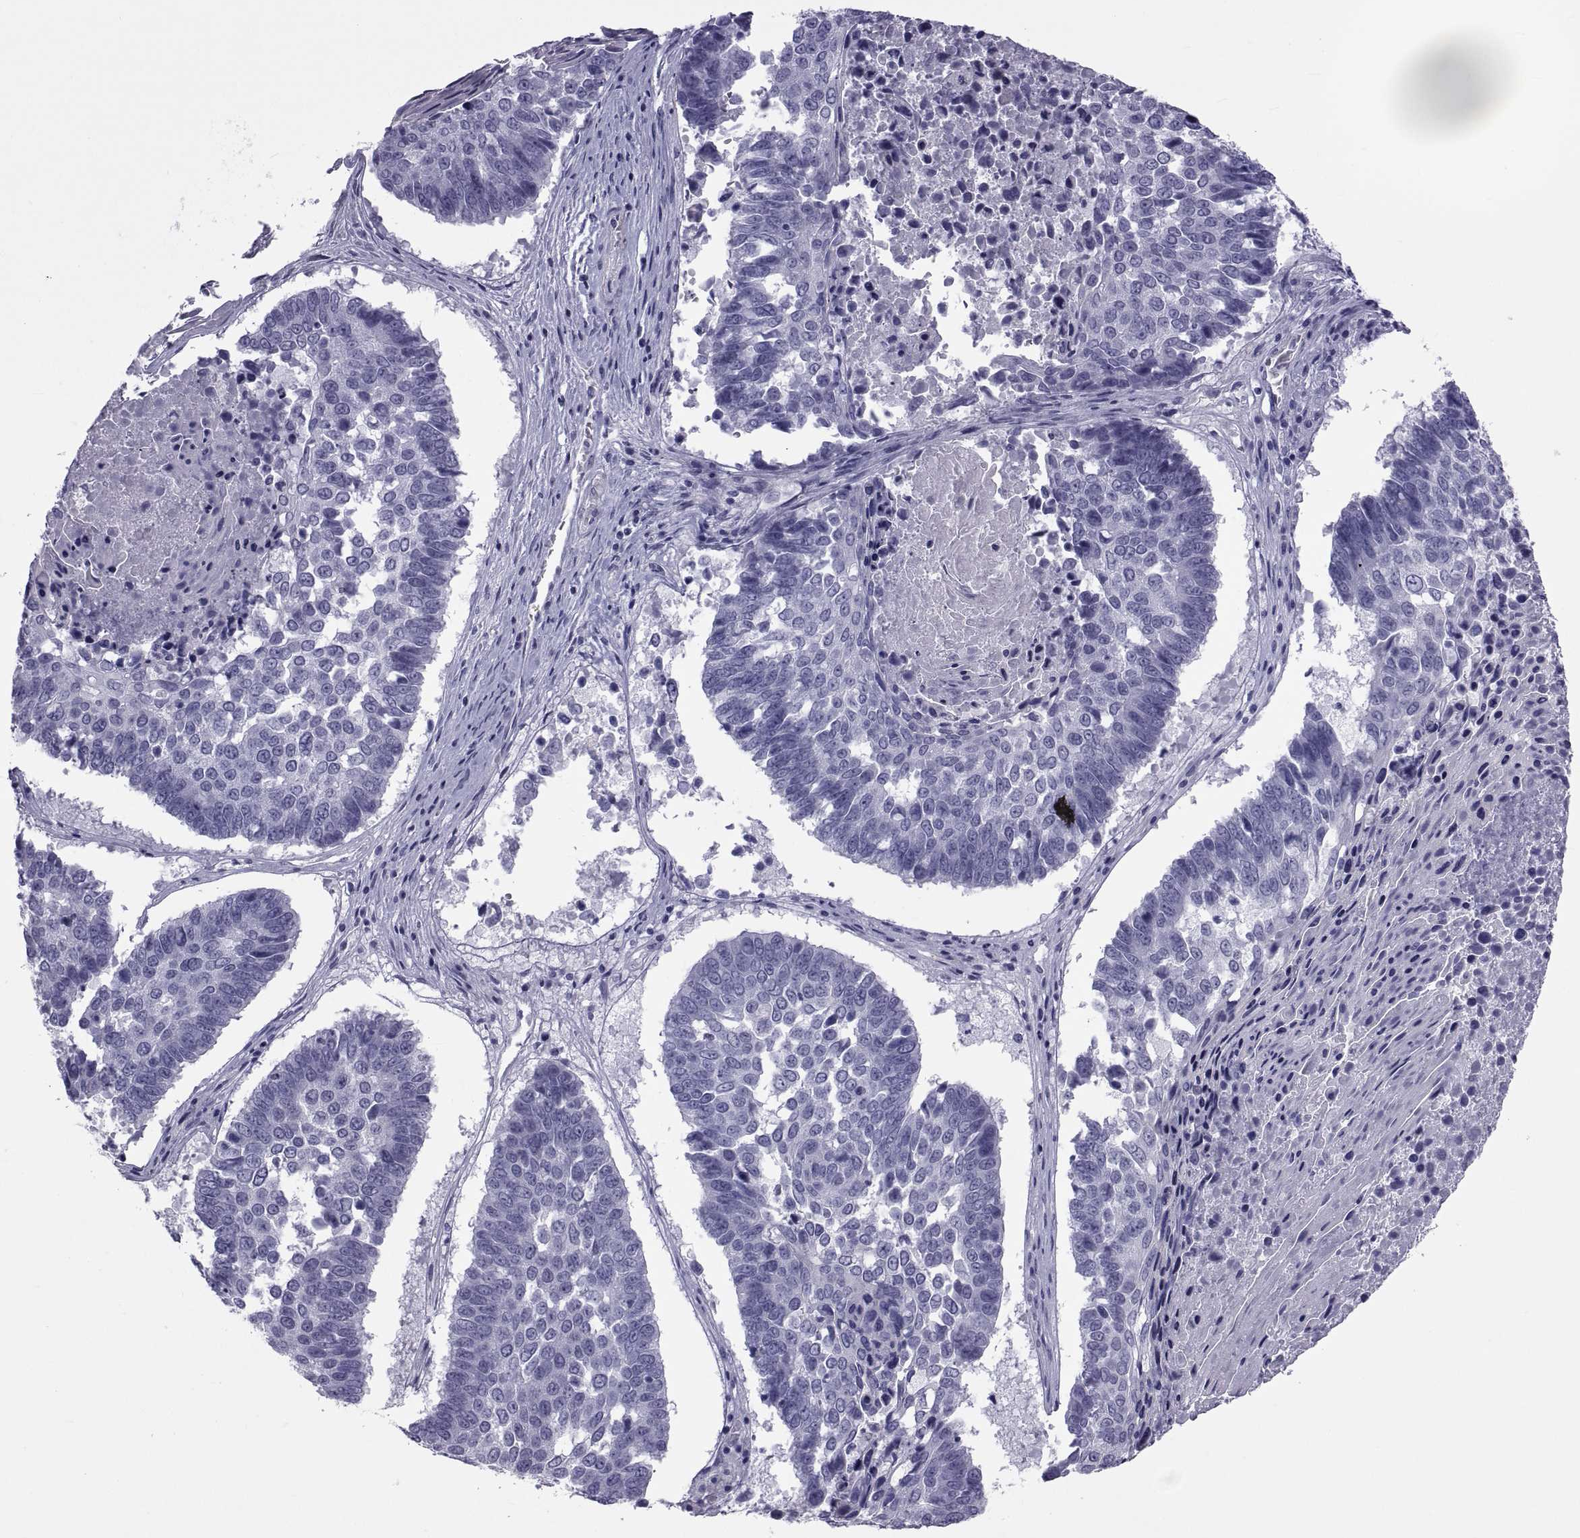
{"staining": {"intensity": "negative", "quantity": "none", "location": "none"}, "tissue": "lung cancer", "cell_type": "Tumor cells", "image_type": "cancer", "snomed": [{"axis": "morphology", "description": "Squamous cell carcinoma, NOS"}, {"axis": "topography", "description": "Lung"}], "caption": "This is an immunohistochemistry (IHC) image of human lung squamous cell carcinoma. There is no staining in tumor cells.", "gene": "MAGEB1", "patient": {"sex": "male", "age": 73}}